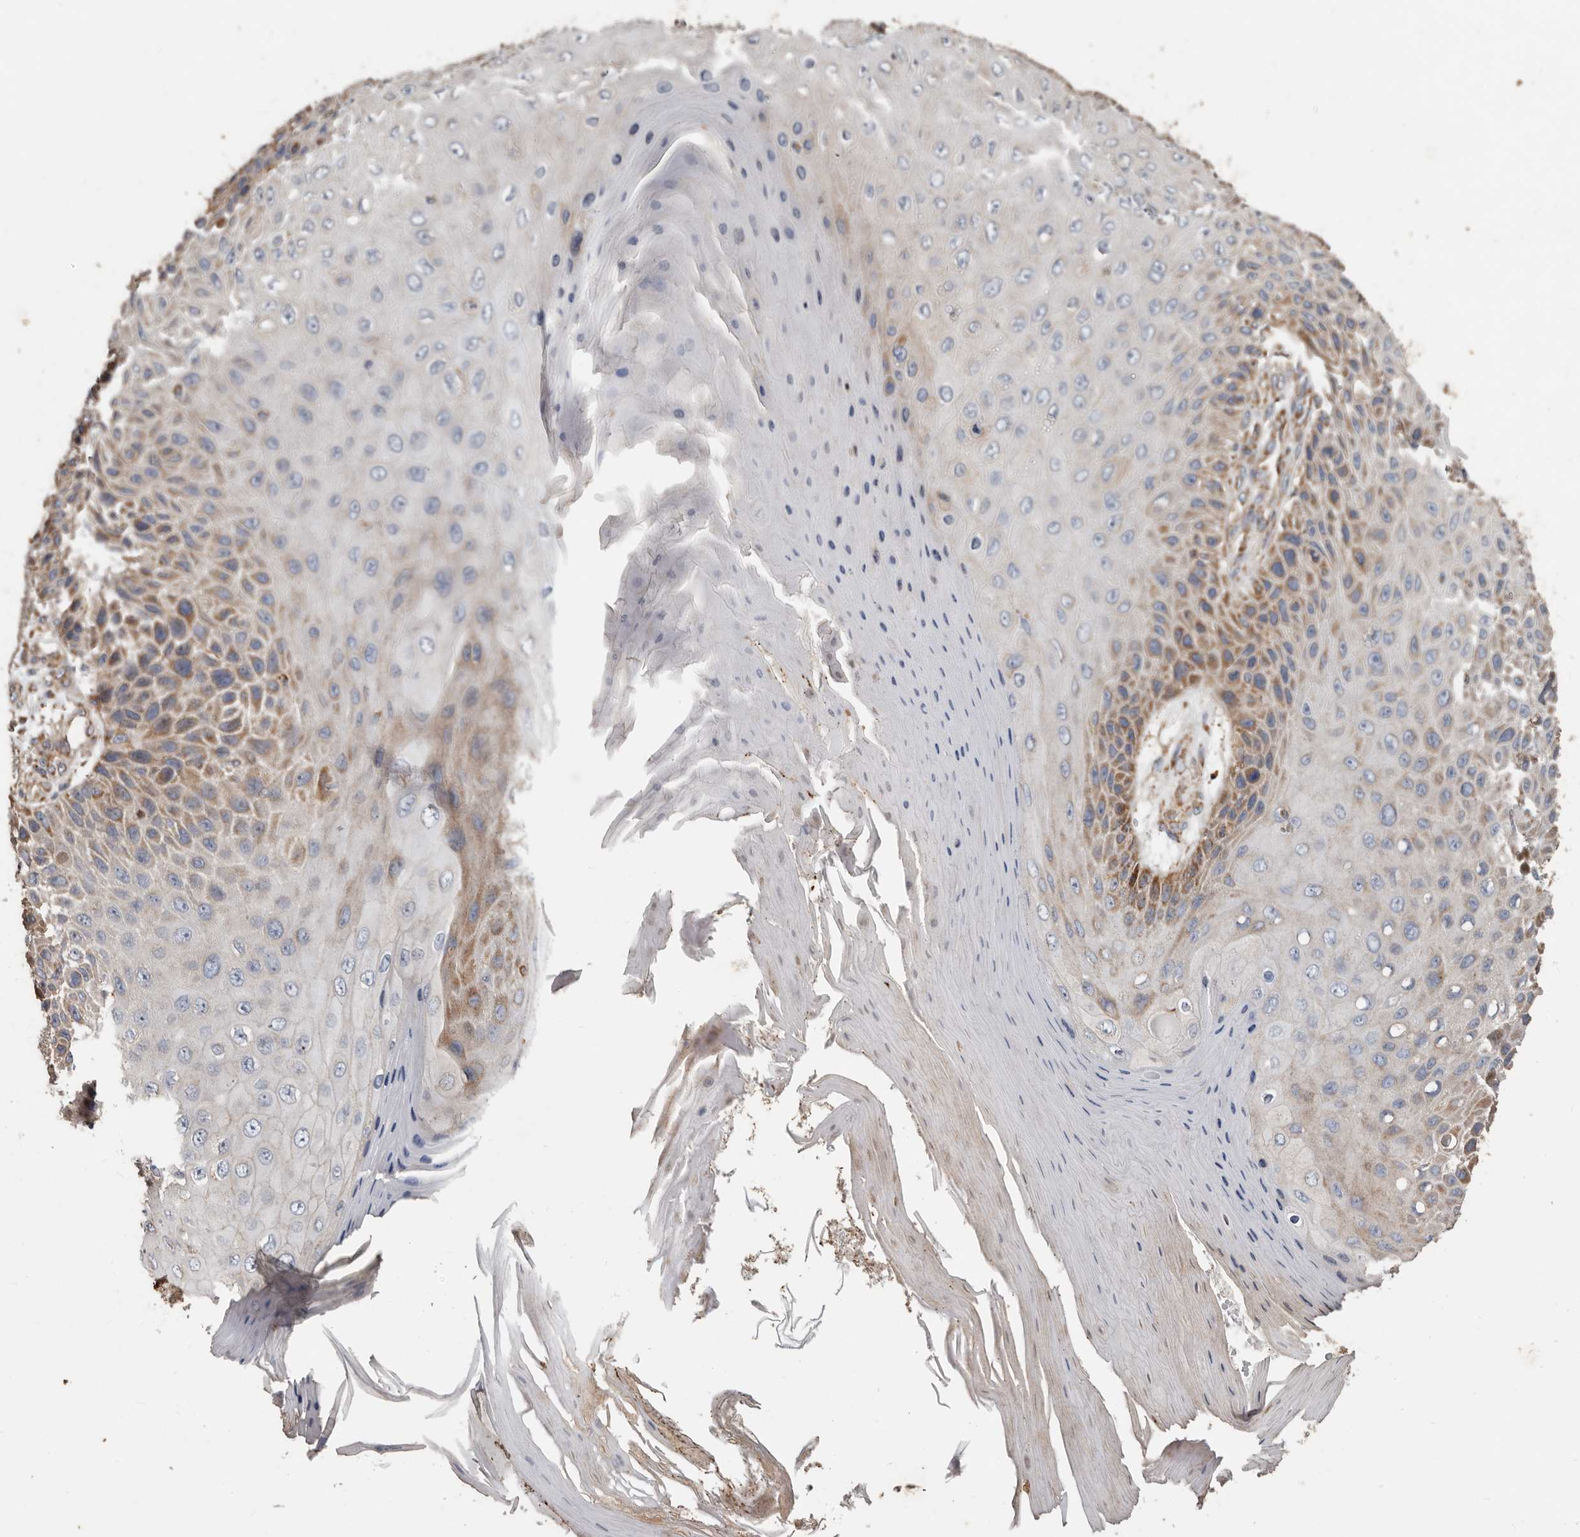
{"staining": {"intensity": "moderate", "quantity": "25%-75%", "location": "cytoplasmic/membranous"}, "tissue": "skin cancer", "cell_type": "Tumor cells", "image_type": "cancer", "snomed": [{"axis": "morphology", "description": "Squamous cell carcinoma, NOS"}, {"axis": "topography", "description": "Skin"}], "caption": "Immunohistochemical staining of skin squamous cell carcinoma shows moderate cytoplasmic/membranous protein positivity in about 25%-75% of tumor cells. (DAB (3,3'-diaminobenzidine) IHC with brightfield microscopy, high magnification).", "gene": "OSGIN2", "patient": {"sex": "female", "age": 88}}